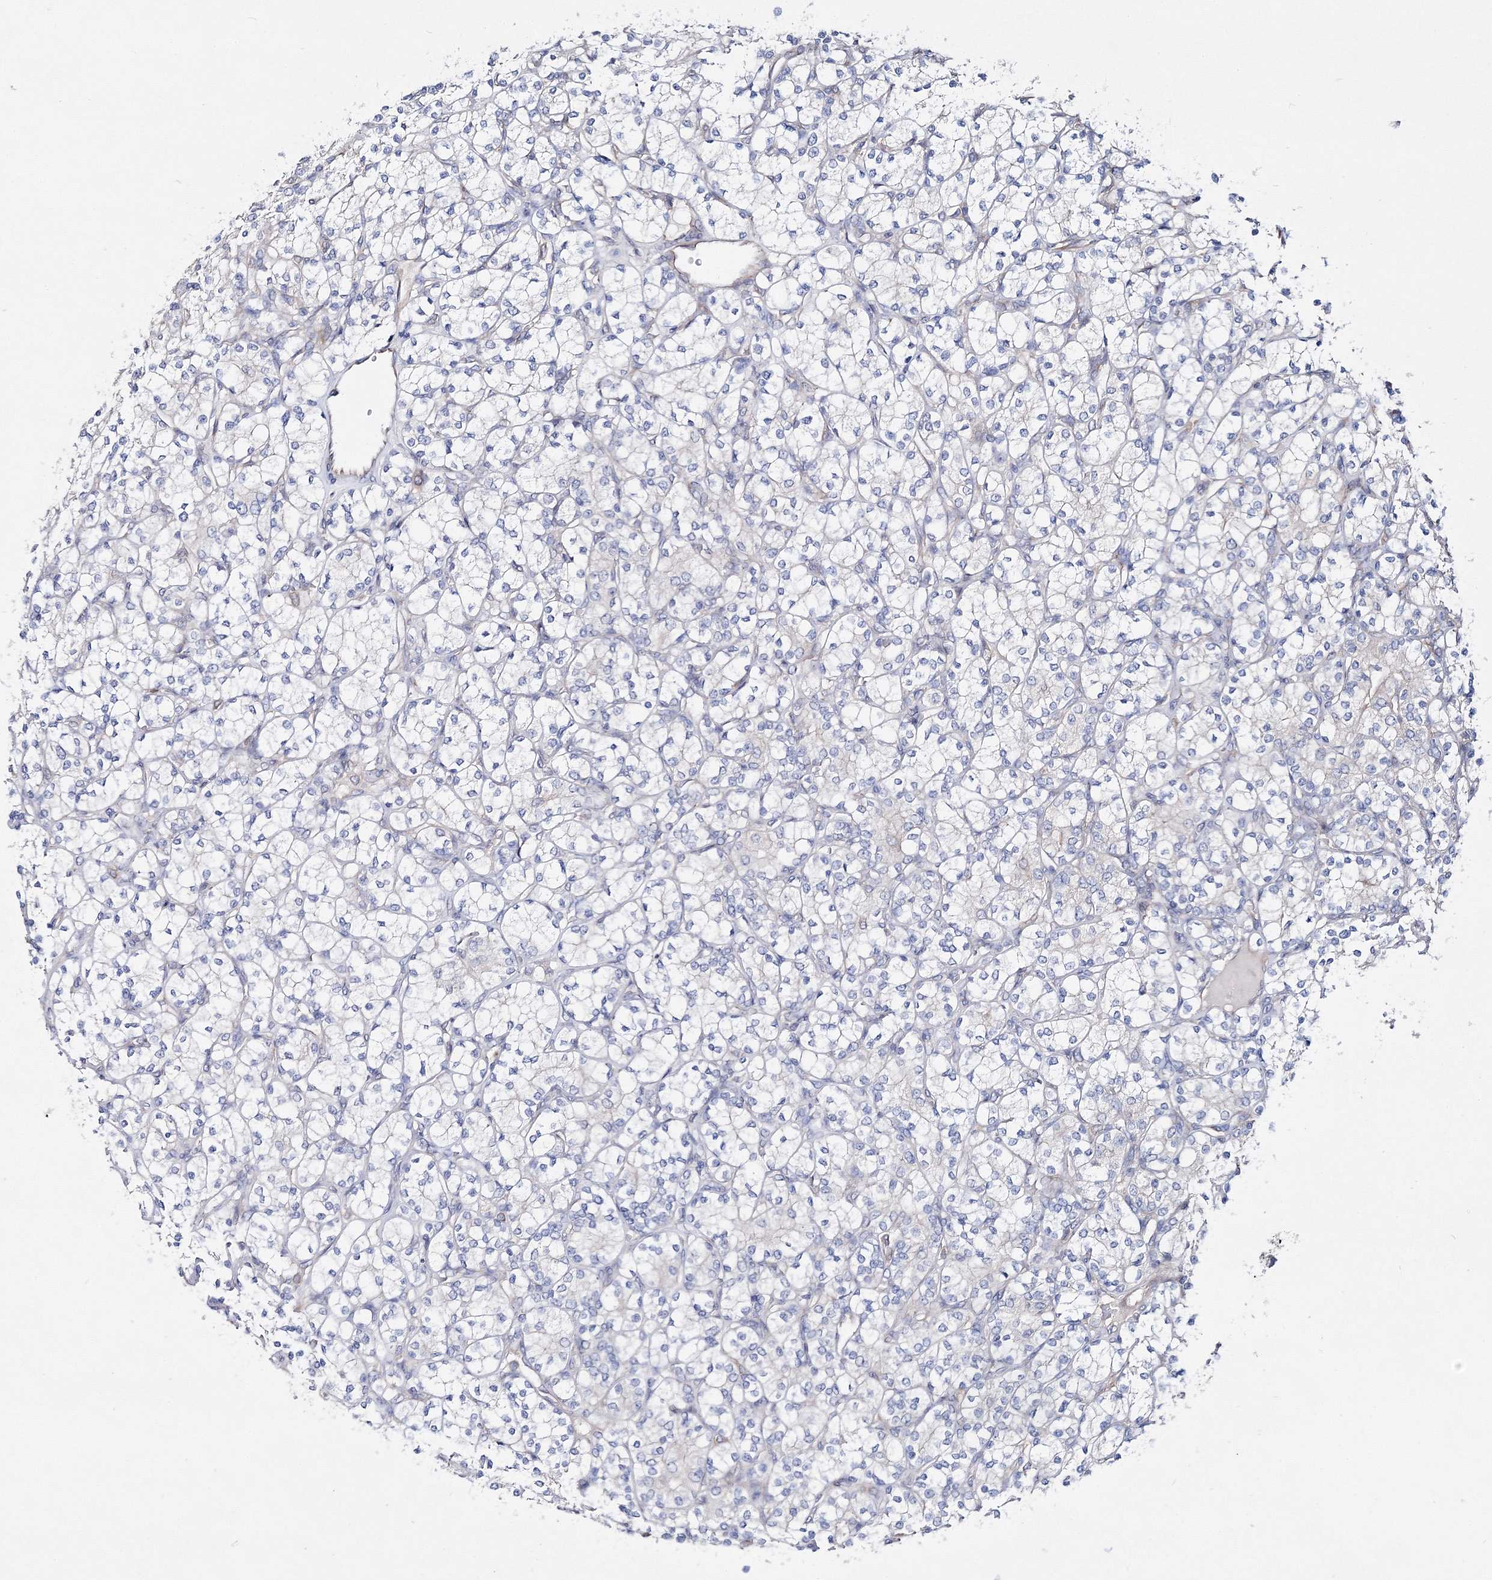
{"staining": {"intensity": "negative", "quantity": "none", "location": "none"}, "tissue": "renal cancer", "cell_type": "Tumor cells", "image_type": "cancer", "snomed": [{"axis": "morphology", "description": "Adenocarcinoma, NOS"}, {"axis": "topography", "description": "Kidney"}], "caption": "This histopathology image is of renal adenocarcinoma stained with IHC to label a protein in brown with the nuclei are counter-stained blue. There is no positivity in tumor cells.", "gene": "ARHGAP32", "patient": {"sex": "male", "age": 77}}